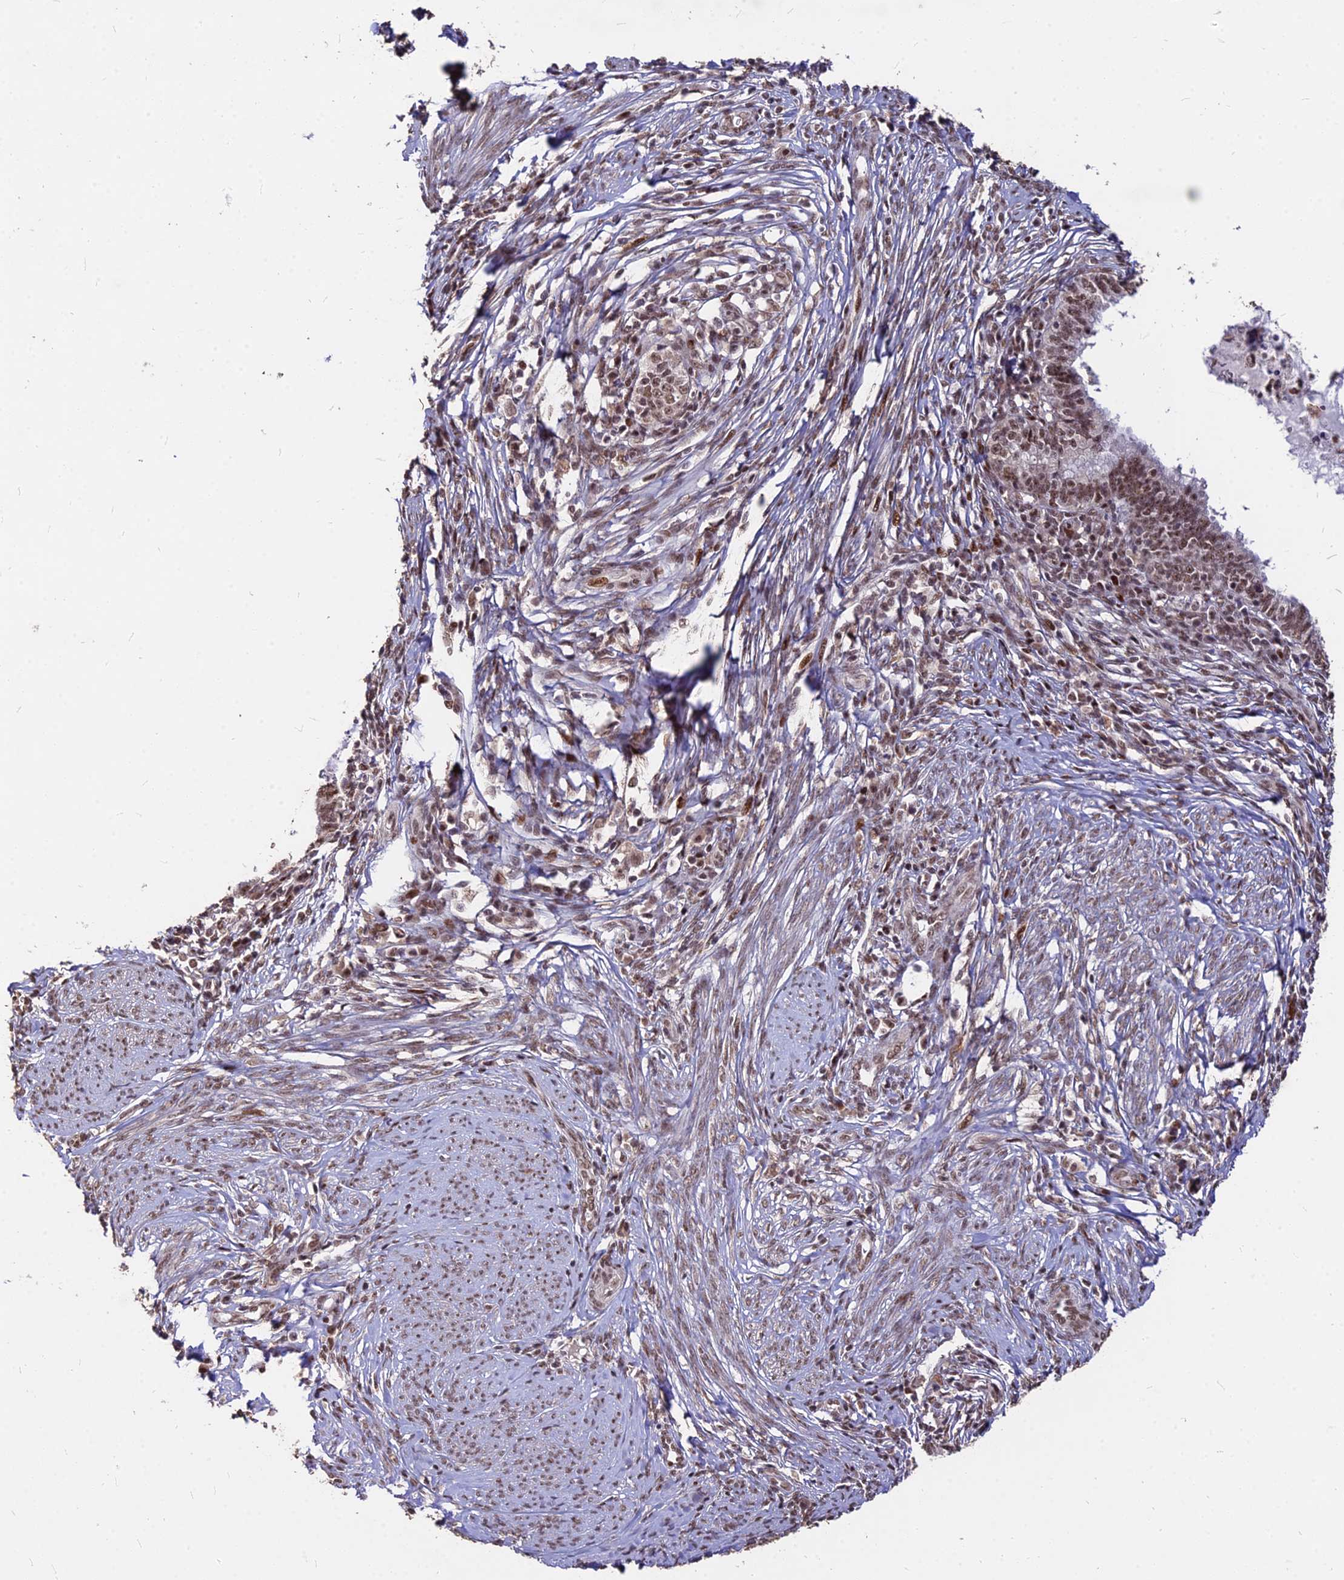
{"staining": {"intensity": "moderate", "quantity": ">75%", "location": "nuclear"}, "tissue": "cervical cancer", "cell_type": "Tumor cells", "image_type": "cancer", "snomed": [{"axis": "morphology", "description": "Adenocarcinoma, NOS"}, {"axis": "topography", "description": "Cervix"}], "caption": "IHC photomicrograph of adenocarcinoma (cervical) stained for a protein (brown), which shows medium levels of moderate nuclear positivity in about >75% of tumor cells.", "gene": "ZBED4", "patient": {"sex": "female", "age": 36}}